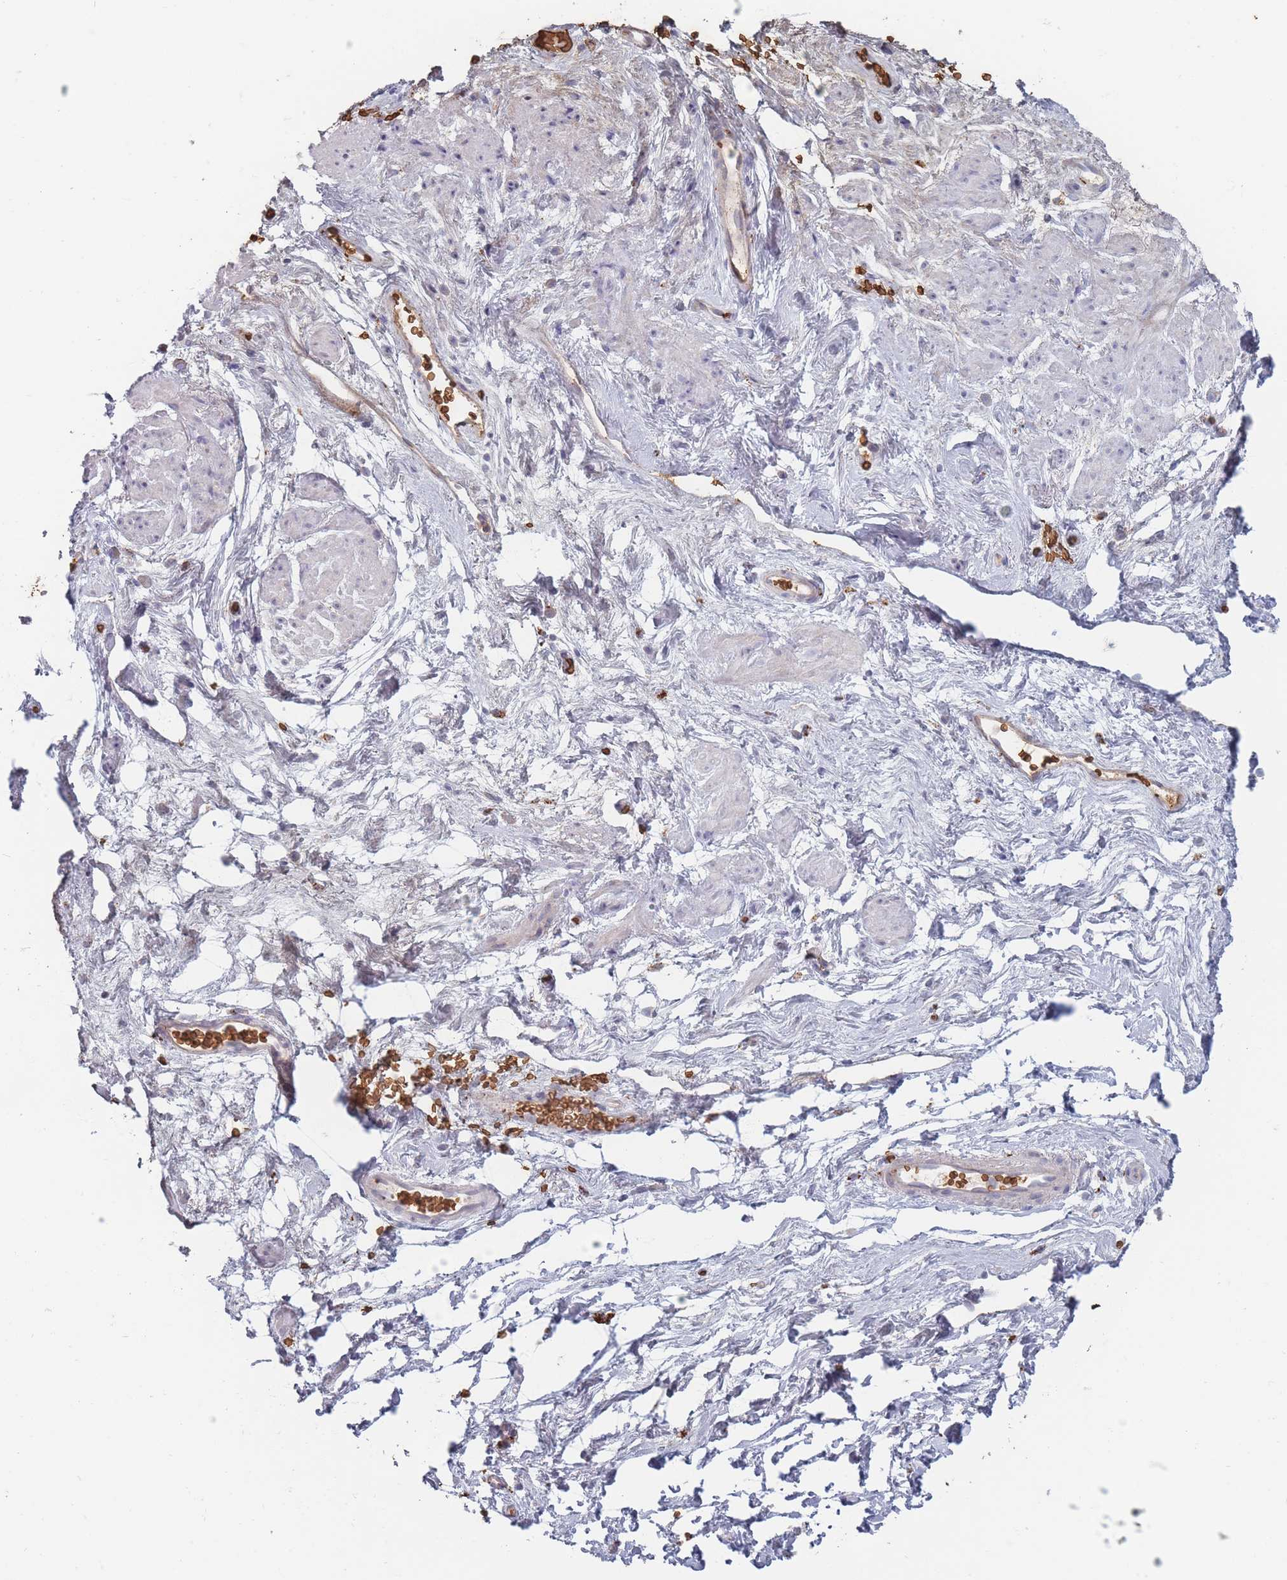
{"staining": {"intensity": "weak", "quantity": "<25%", "location": "cytoplasmic/membranous"}, "tissue": "smooth muscle", "cell_type": "Smooth muscle cells", "image_type": "normal", "snomed": [{"axis": "morphology", "description": "Normal tissue, NOS"}, {"axis": "topography", "description": "Smooth muscle"}, {"axis": "topography", "description": "Peripheral nerve tissue"}], "caption": "This is a histopathology image of immunohistochemistry staining of benign smooth muscle, which shows no positivity in smooth muscle cells.", "gene": "SLC2A6", "patient": {"sex": "male", "age": 69}}